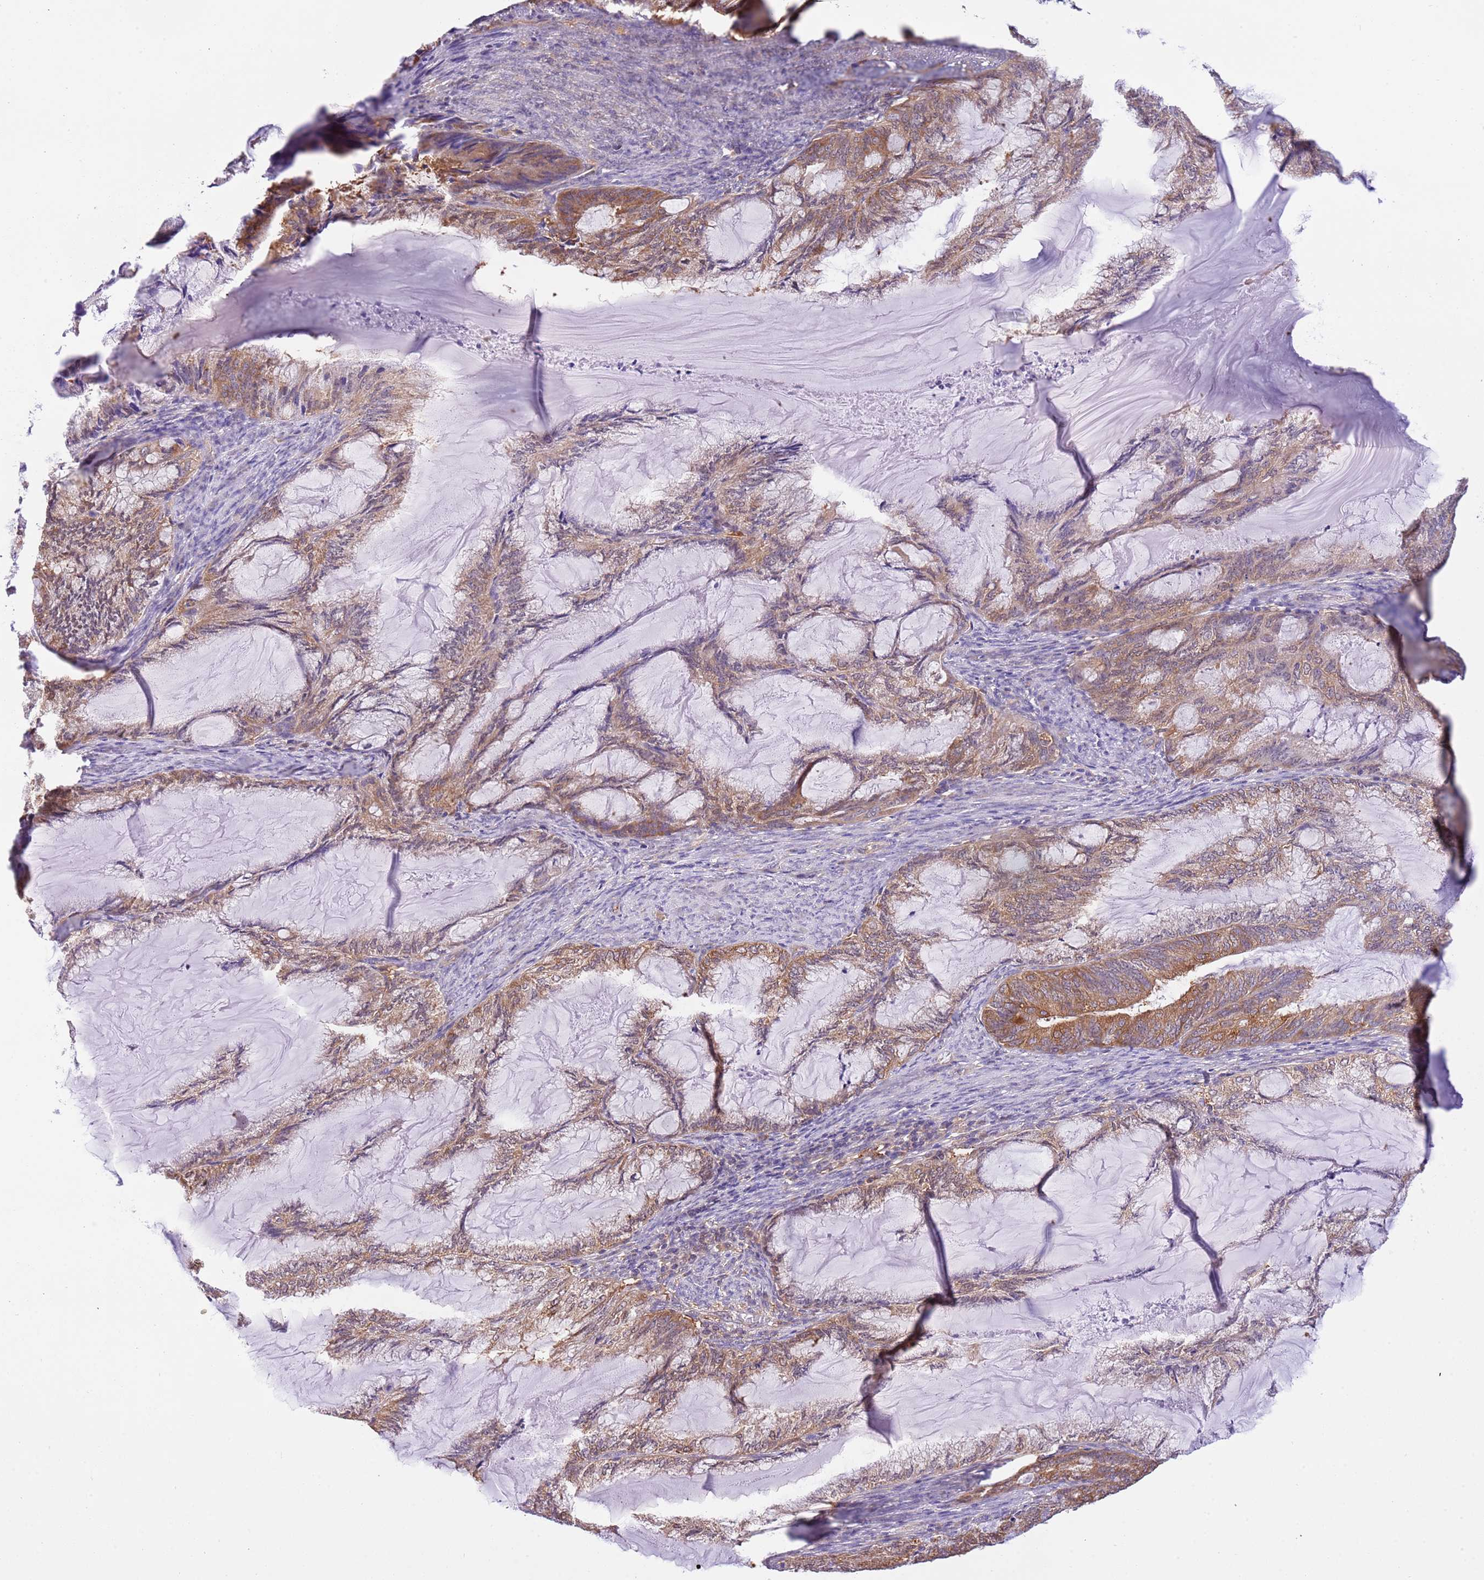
{"staining": {"intensity": "moderate", "quantity": ">75%", "location": "cytoplasmic/membranous"}, "tissue": "endometrial cancer", "cell_type": "Tumor cells", "image_type": "cancer", "snomed": [{"axis": "morphology", "description": "Adenocarcinoma, NOS"}, {"axis": "topography", "description": "Endometrium"}], "caption": "Protein expression analysis of human adenocarcinoma (endometrial) reveals moderate cytoplasmic/membranous expression in about >75% of tumor cells.", "gene": "STIP1", "patient": {"sex": "female", "age": 86}}